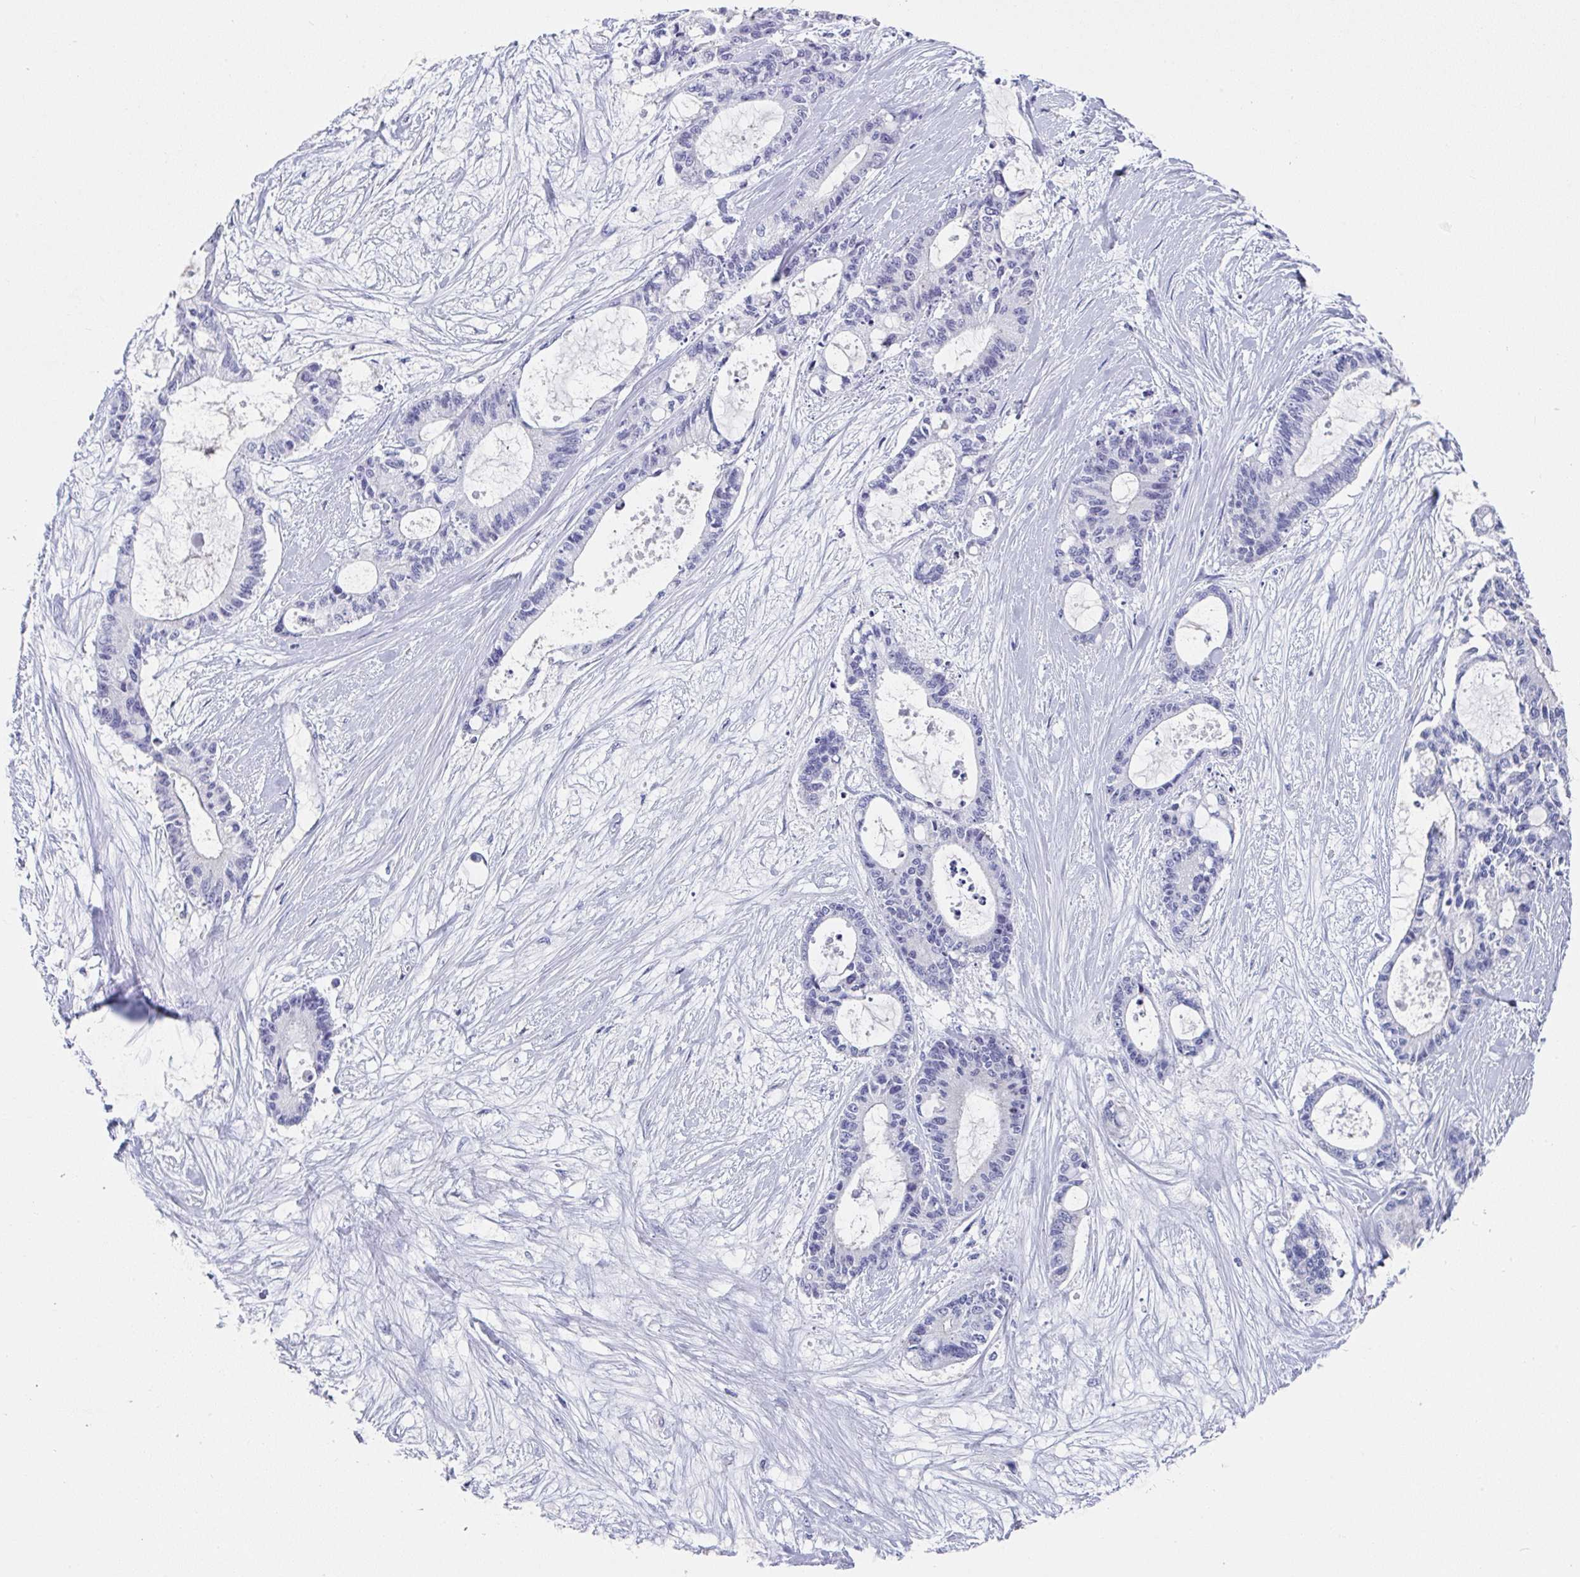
{"staining": {"intensity": "negative", "quantity": "none", "location": "none"}, "tissue": "liver cancer", "cell_type": "Tumor cells", "image_type": "cancer", "snomed": [{"axis": "morphology", "description": "Normal tissue, NOS"}, {"axis": "morphology", "description": "Cholangiocarcinoma"}, {"axis": "topography", "description": "Liver"}, {"axis": "topography", "description": "Peripheral nerve tissue"}], "caption": "Immunohistochemical staining of human liver cholangiocarcinoma demonstrates no significant positivity in tumor cells.", "gene": "TNFRSF8", "patient": {"sex": "female", "age": 73}}